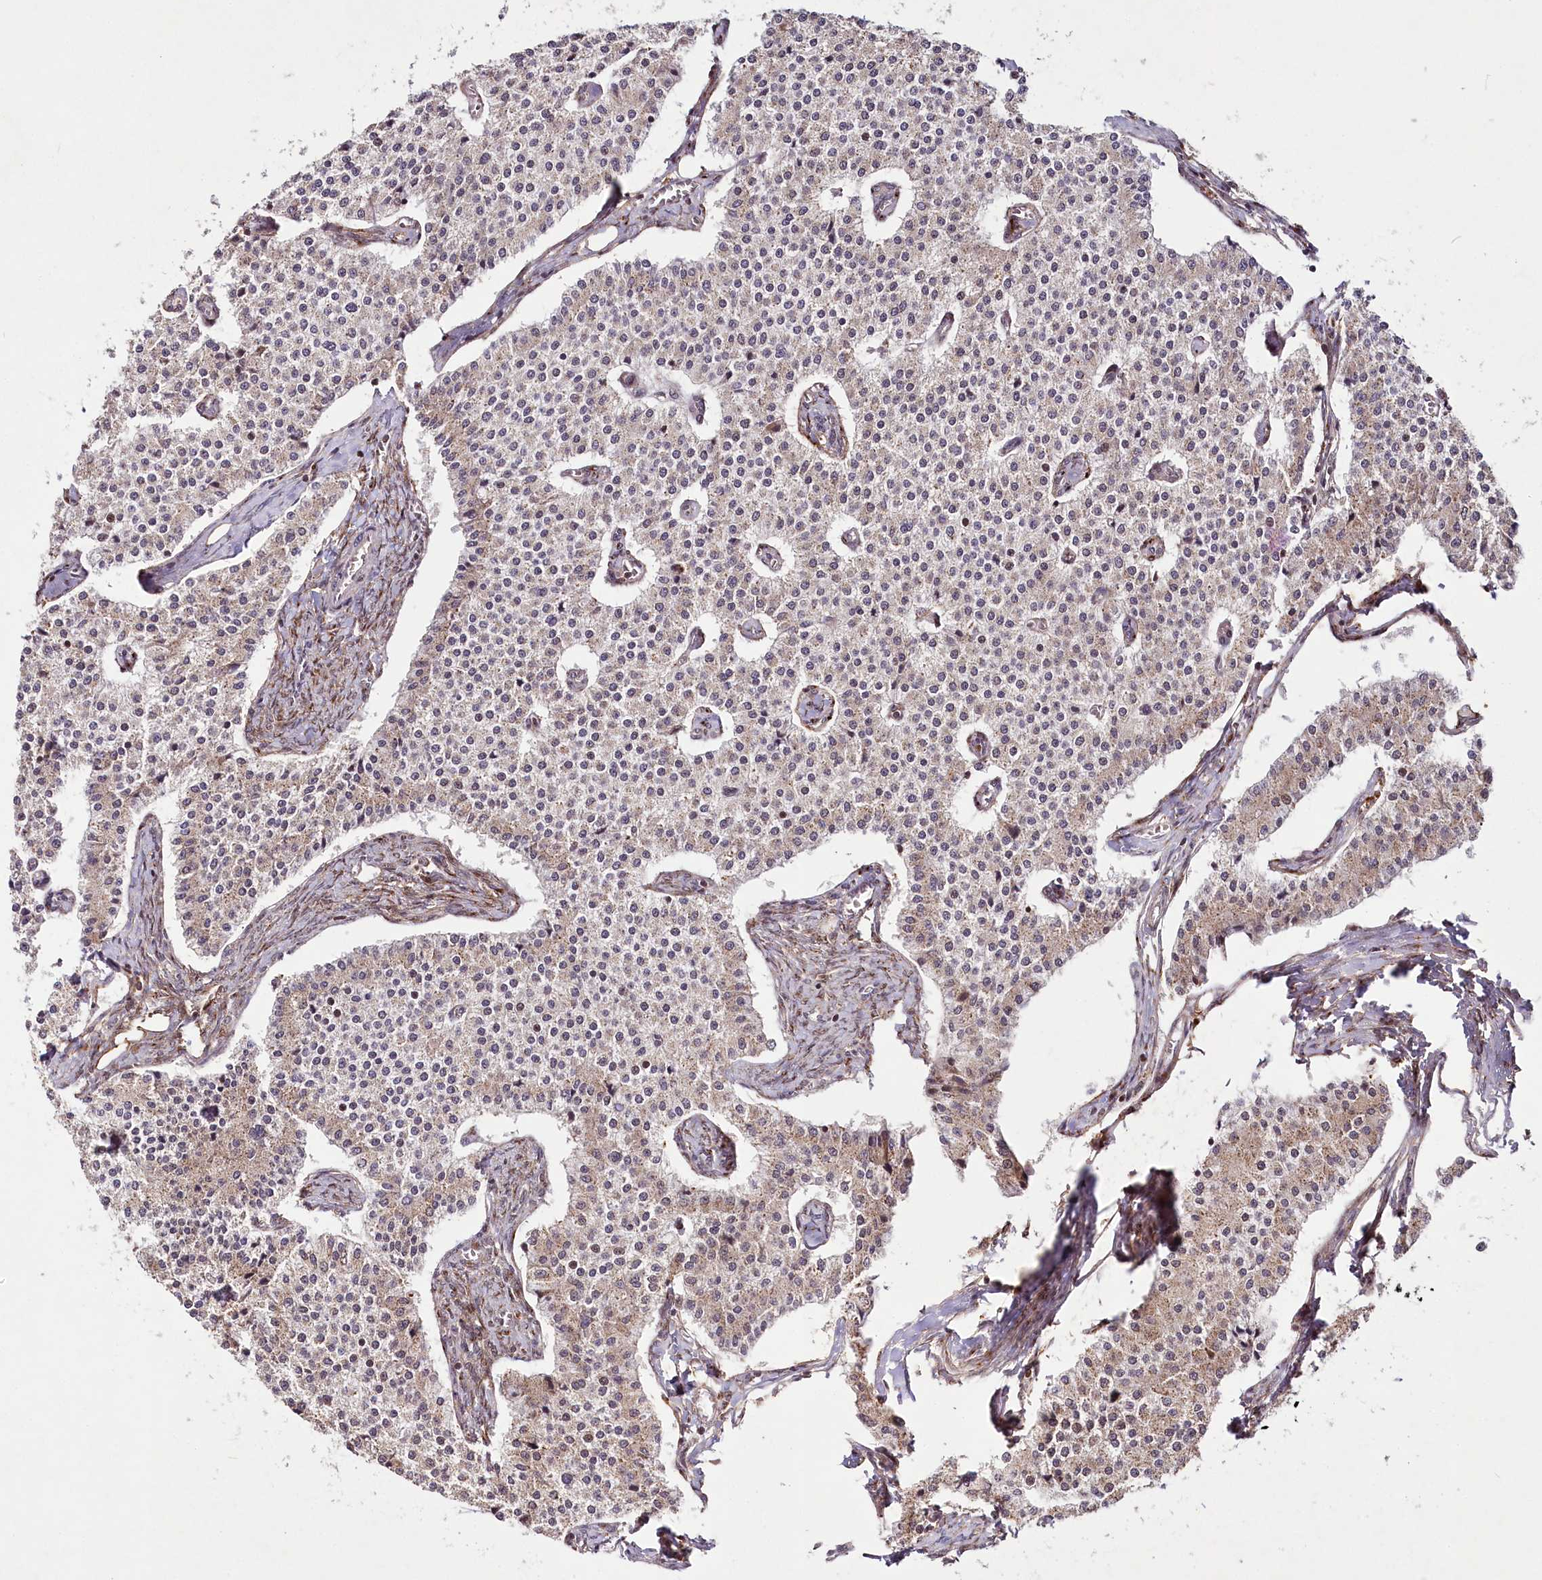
{"staining": {"intensity": "weak", "quantity": "25%-75%", "location": "cytoplasmic/membranous"}, "tissue": "carcinoid", "cell_type": "Tumor cells", "image_type": "cancer", "snomed": [{"axis": "morphology", "description": "Carcinoid, malignant, NOS"}, {"axis": "topography", "description": "Colon"}], "caption": "Tumor cells demonstrate weak cytoplasmic/membranous staining in about 25%-75% of cells in carcinoid.", "gene": "COPG1", "patient": {"sex": "female", "age": 52}}